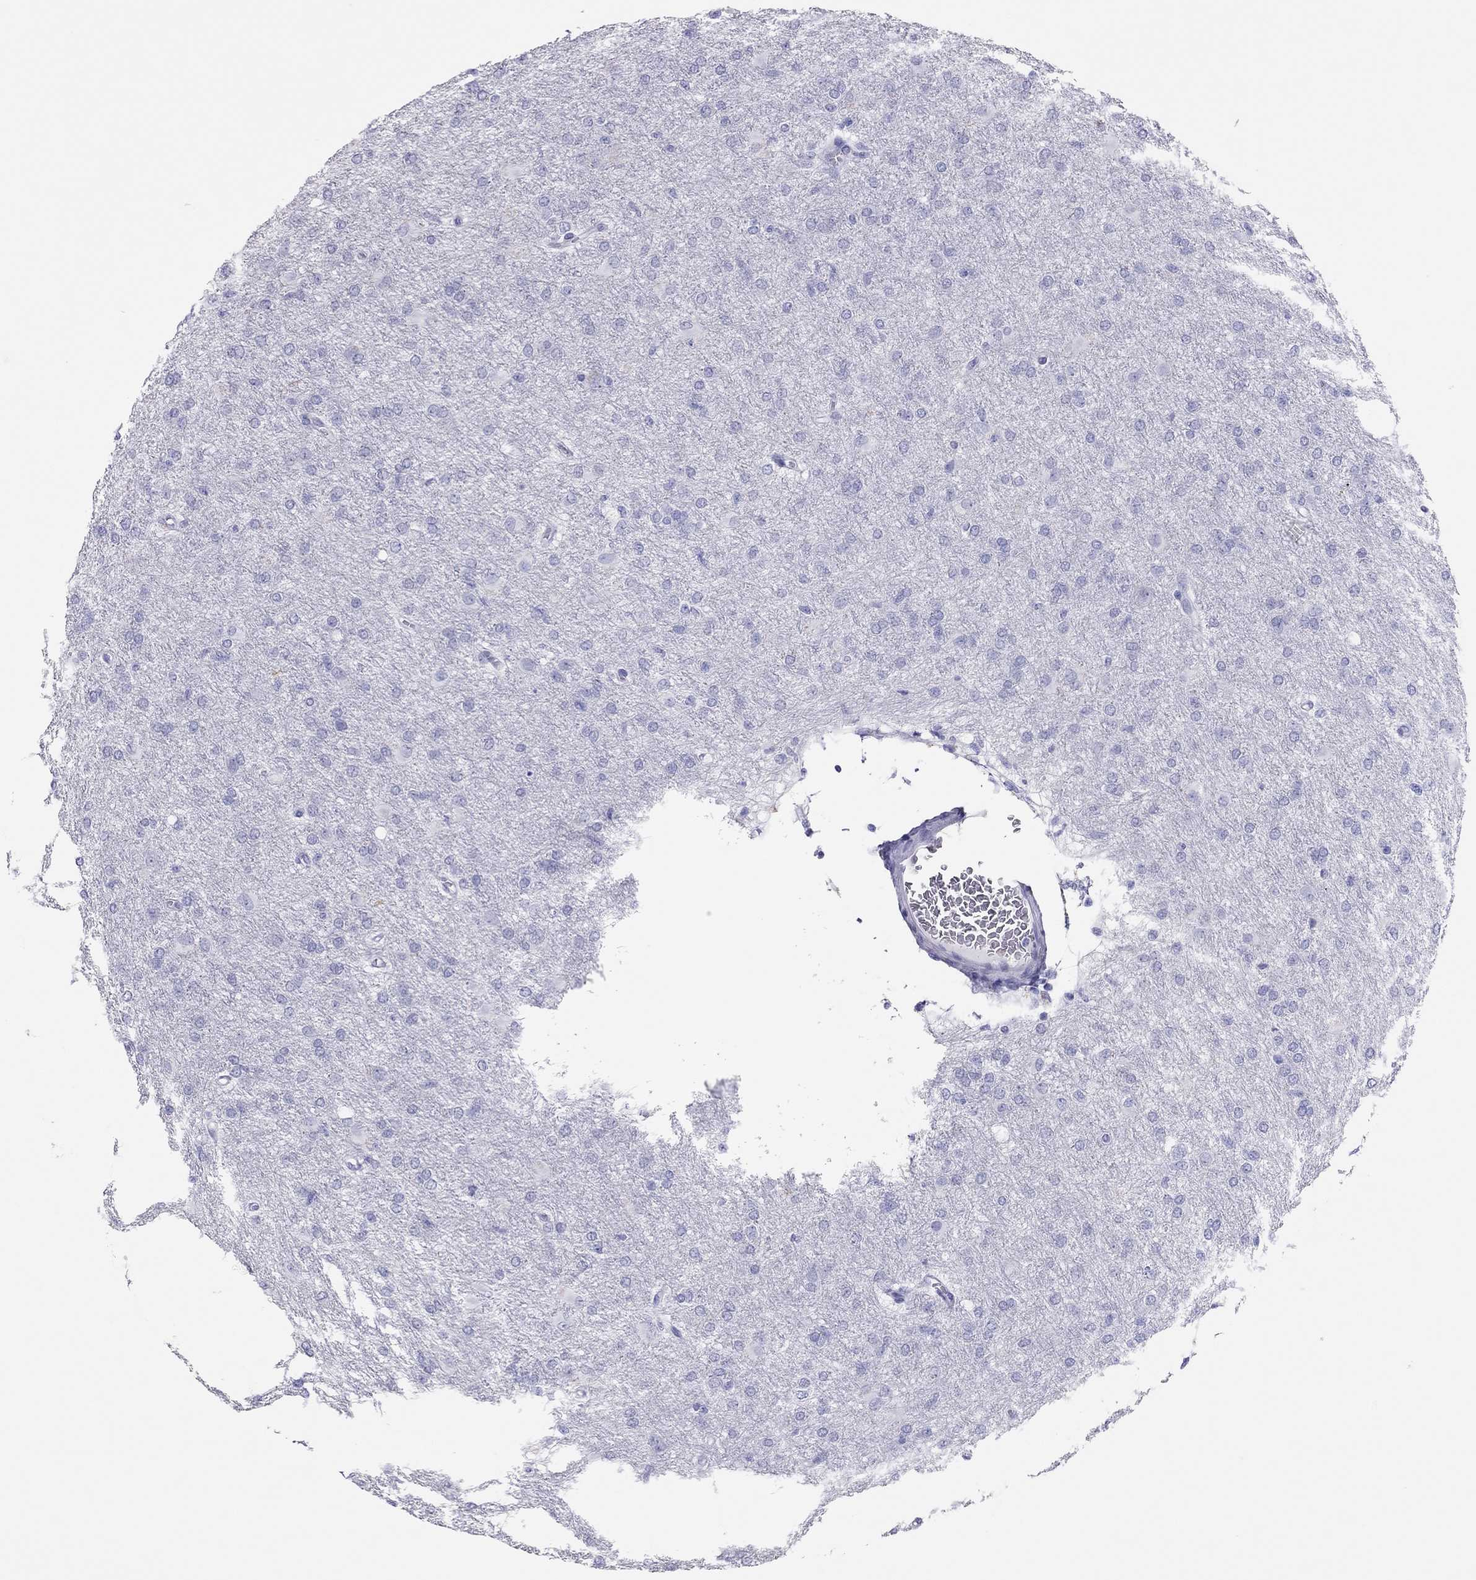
{"staining": {"intensity": "negative", "quantity": "none", "location": "none"}, "tissue": "glioma", "cell_type": "Tumor cells", "image_type": "cancer", "snomed": [{"axis": "morphology", "description": "Glioma, malignant, High grade"}, {"axis": "topography", "description": "Brain"}], "caption": "A histopathology image of human malignant glioma (high-grade) is negative for staining in tumor cells.", "gene": "TSHB", "patient": {"sex": "male", "age": 68}}